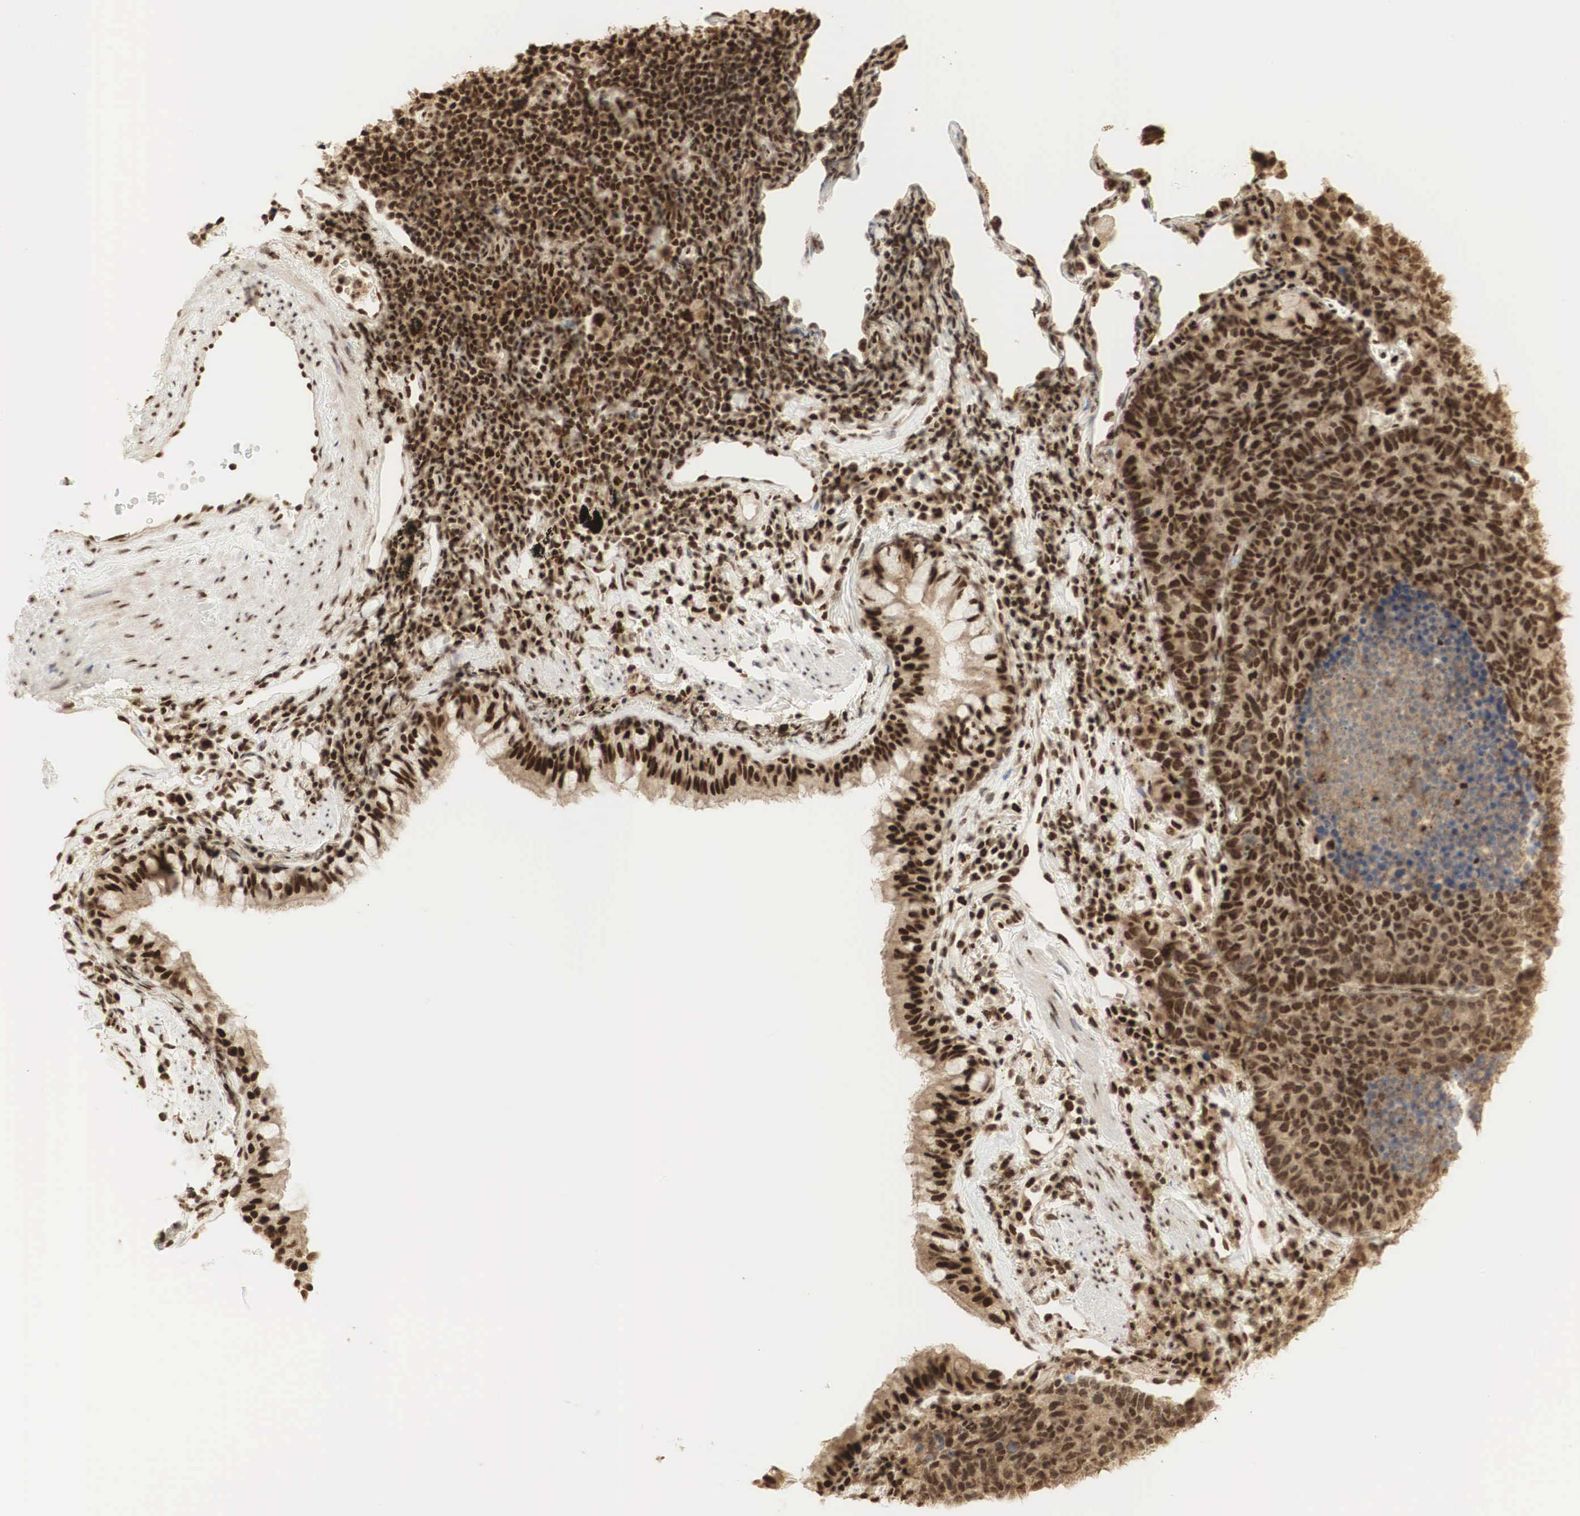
{"staining": {"intensity": "strong", "quantity": ">75%", "location": "cytoplasmic/membranous,nuclear"}, "tissue": "lung cancer", "cell_type": "Tumor cells", "image_type": "cancer", "snomed": [{"axis": "morphology", "description": "Neoplasm, malignant, NOS"}, {"axis": "topography", "description": "Lung"}], "caption": "Immunohistochemistry staining of lung cancer (neoplasm (malignant)), which displays high levels of strong cytoplasmic/membranous and nuclear expression in approximately >75% of tumor cells indicating strong cytoplasmic/membranous and nuclear protein expression. The staining was performed using DAB (brown) for protein detection and nuclei were counterstained in hematoxylin (blue).", "gene": "RNF113A", "patient": {"sex": "female", "age": 75}}